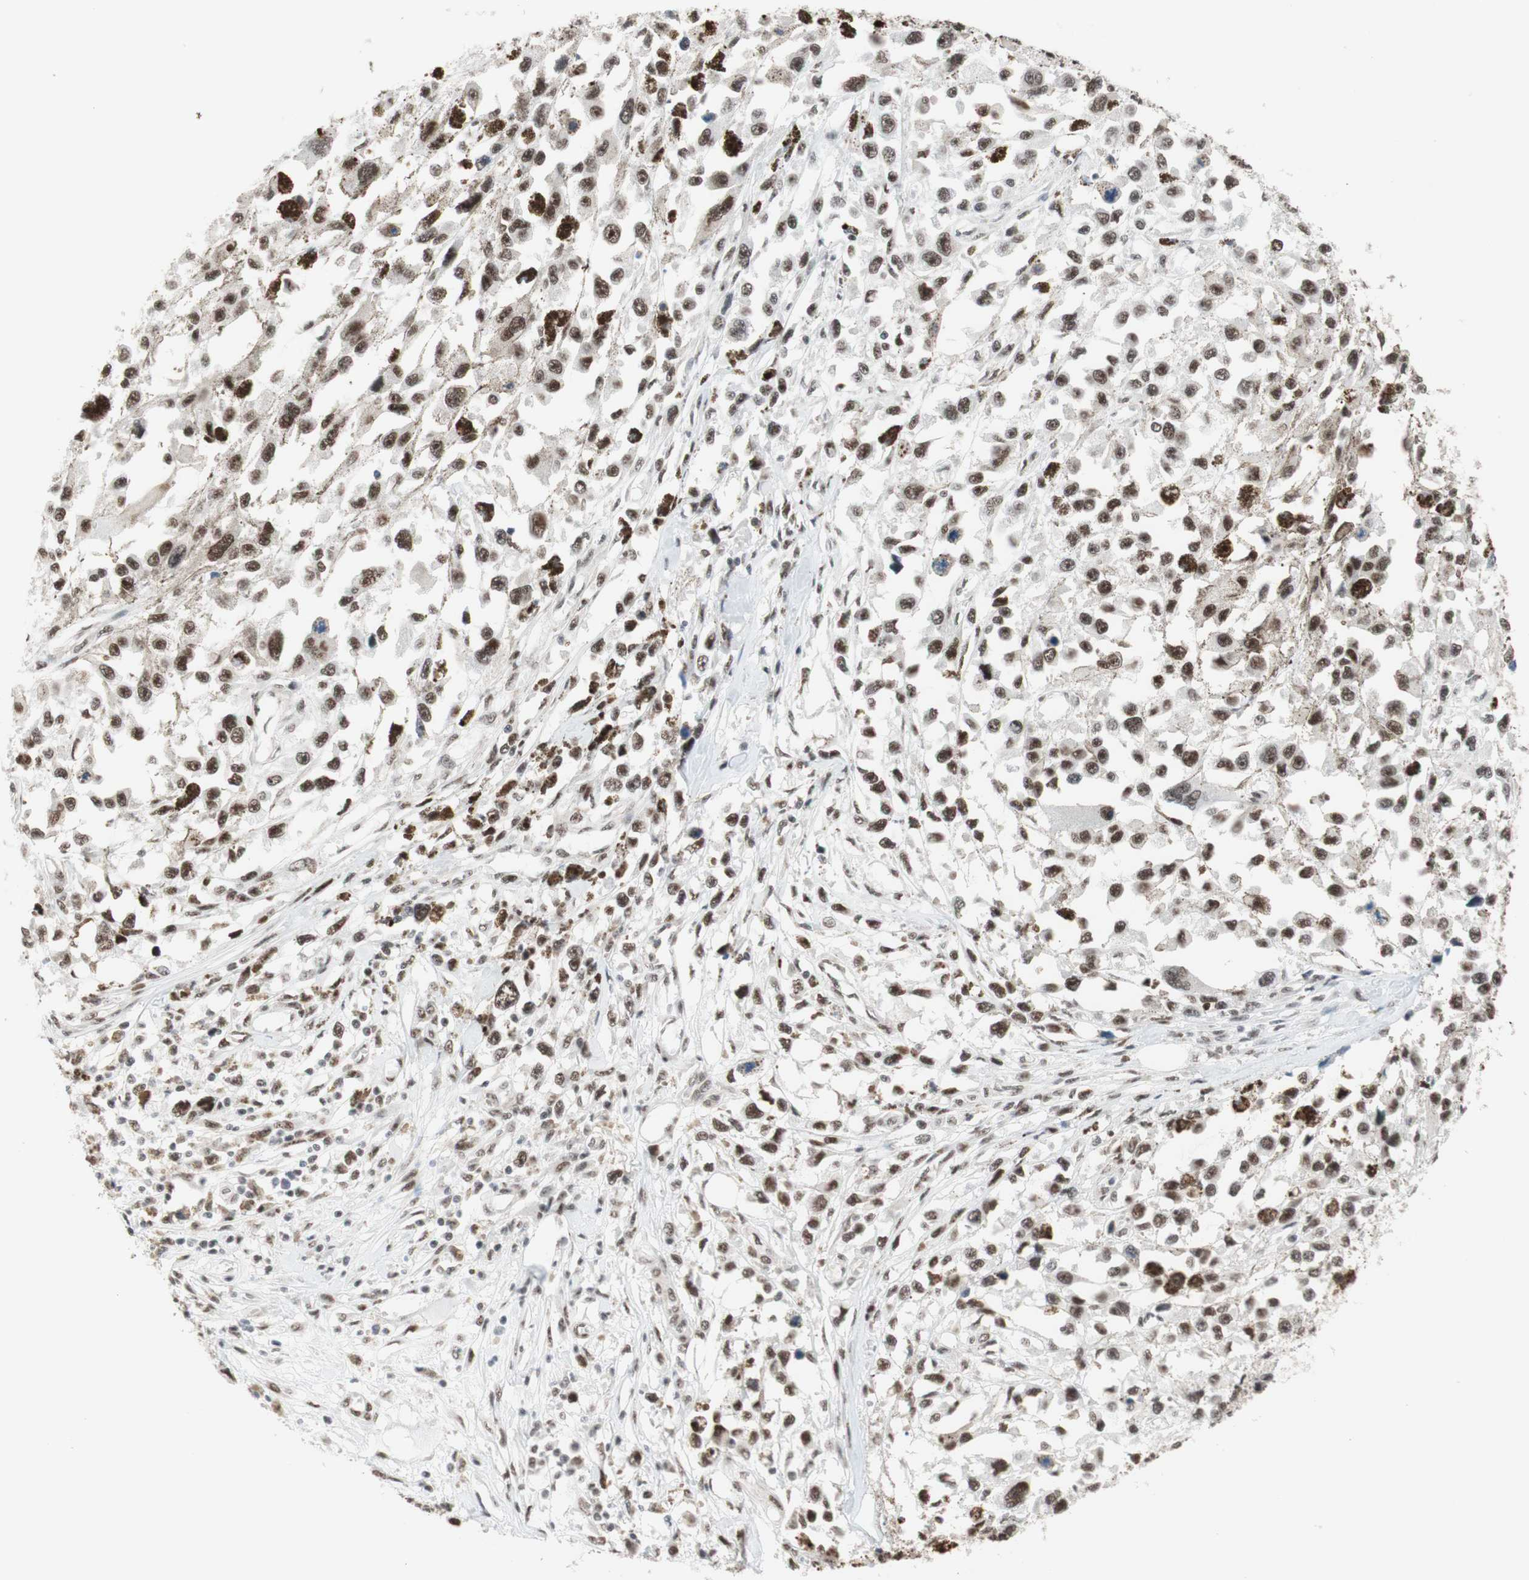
{"staining": {"intensity": "strong", "quantity": ">75%", "location": "nuclear"}, "tissue": "melanoma", "cell_type": "Tumor cells", "image_type": "cancer", "snomed": [{"axis": "morphology", "description": "Malignant melanoma, Metastatic site"}, {"axis": "topography", "description": "Lymph node"}], "caption": "IHC of melanoma reveals high levels of strong nuclear staining in about >75% of tumor cells.", "gene": "PRPF19", "patient": {"sex": "male", "age": 59}}